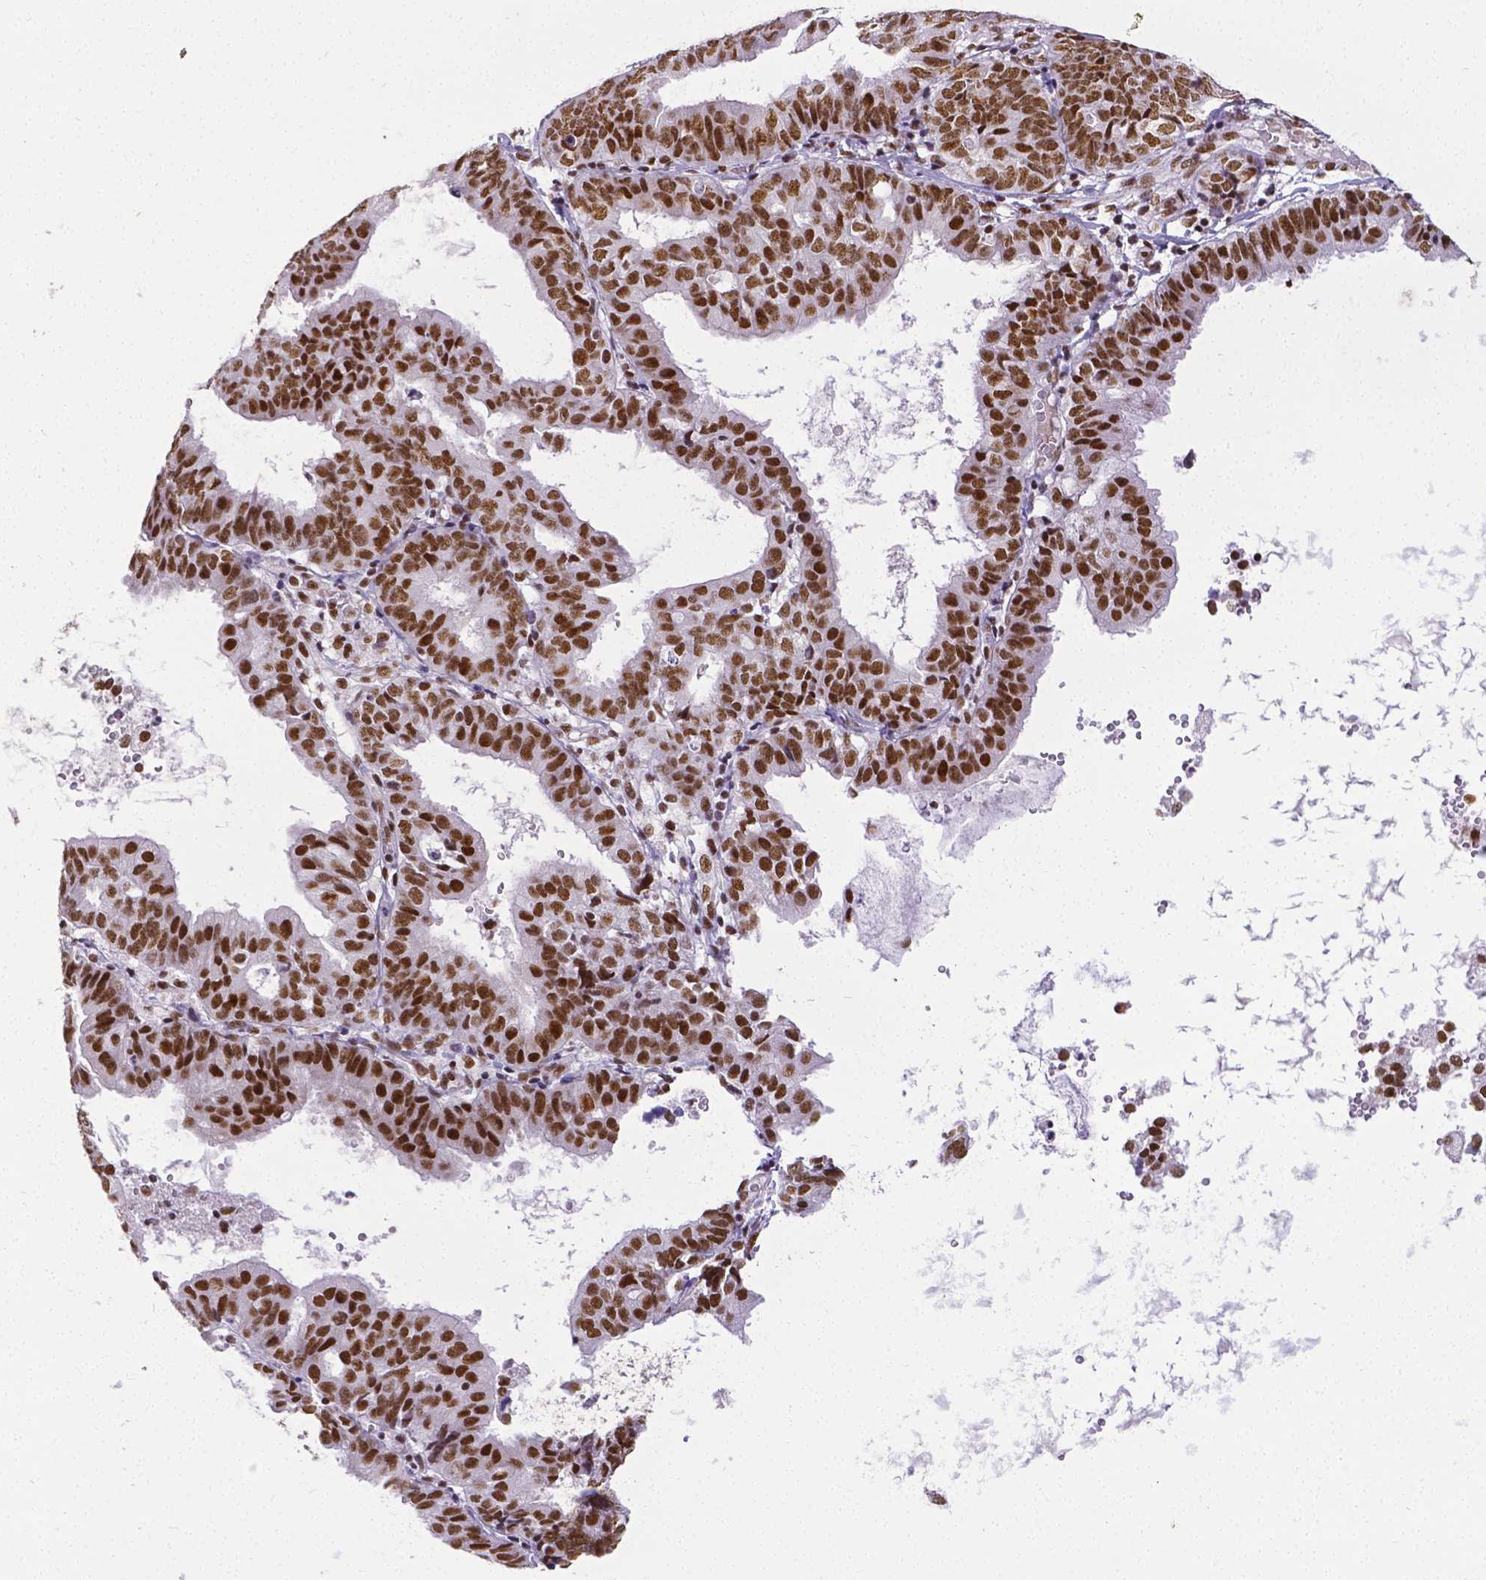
{"staining": {"intensity": "strong", "quantity": ">75%", "location": "nuclear"}, "tissue": "endometrial cancer", "cell_type": "Tumor cells", "image_type": "cancer", "snomed": [{"axis": "morphology", "description": "Adenocarcinoma, NOS"}, {"axis": "topography", "description": "Endometrium"}], "caption": "Immunohistochemical staining of human endometrial cancer (adenocarcinoma) demonstrates high levels of strong nuclear protein expression in about >75% of tumor cells.", "gene": "REST", "patient": {"sex": "female", "age": 80}}